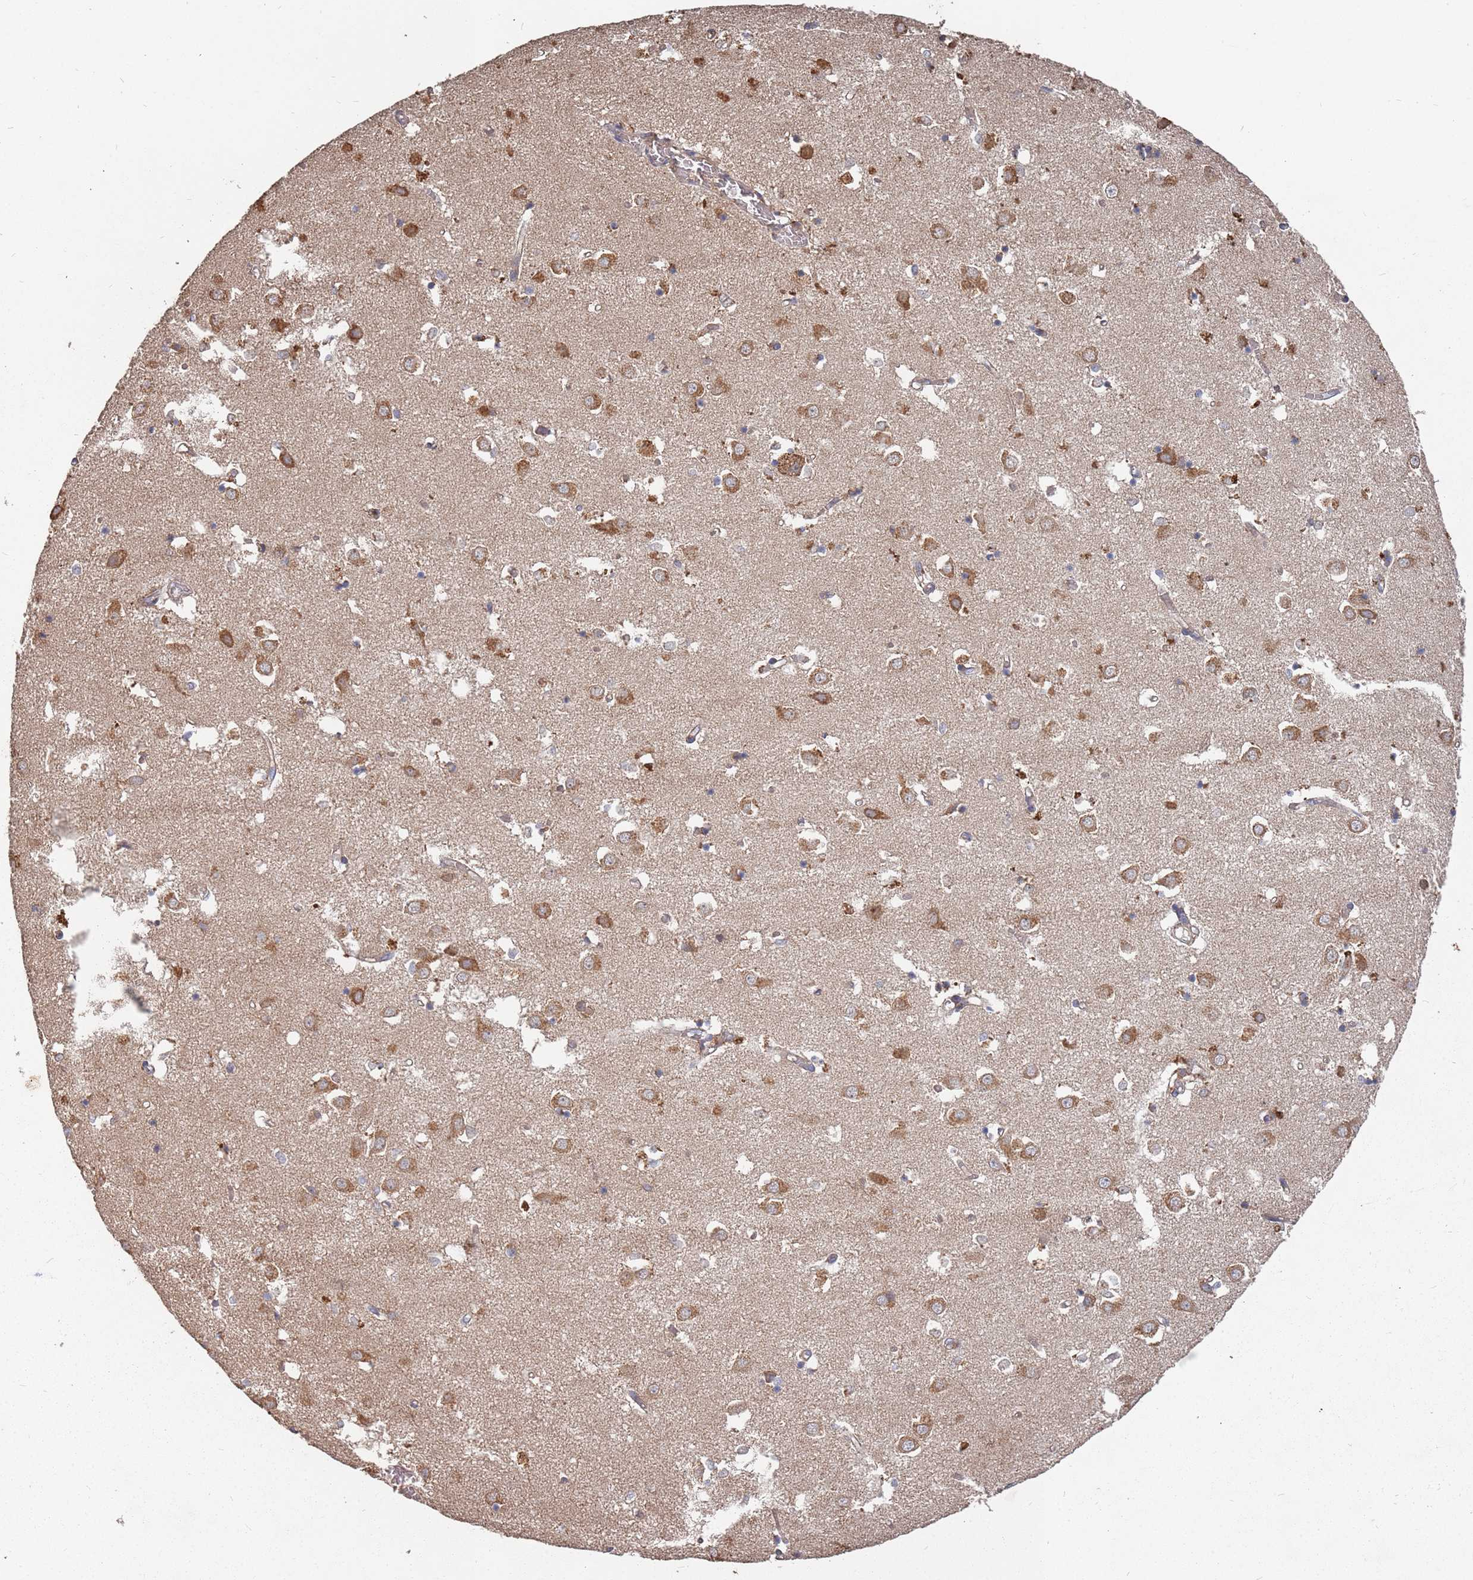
{"staining": {"intensity": "moderate", "quantity": "25%-75%", "location": "cytoplasmic/membranous"}, "tissue": "caudate", "cell_type": "Glial cells", "image_type": "normal", "snomed": [{"axis": "morphology", "description": "Normal tissue, NOS"}, {"axis": "topography", "description": "Lateral ventricle wall"}], "caption": "Immunohistochemistry (DAB (3,3'-diaminobenzidine)) staining of unremarkable caudate shows moderate cytoplasmic/membranous protein staining in approximately 25%-75% of glial cells. Using DAB (brown) and hematoxylin (blue) stains, captured at high magnification using brightfield microscopy.", "gene": "ATG5", "patient": {"sex": "male", "age": 70}}